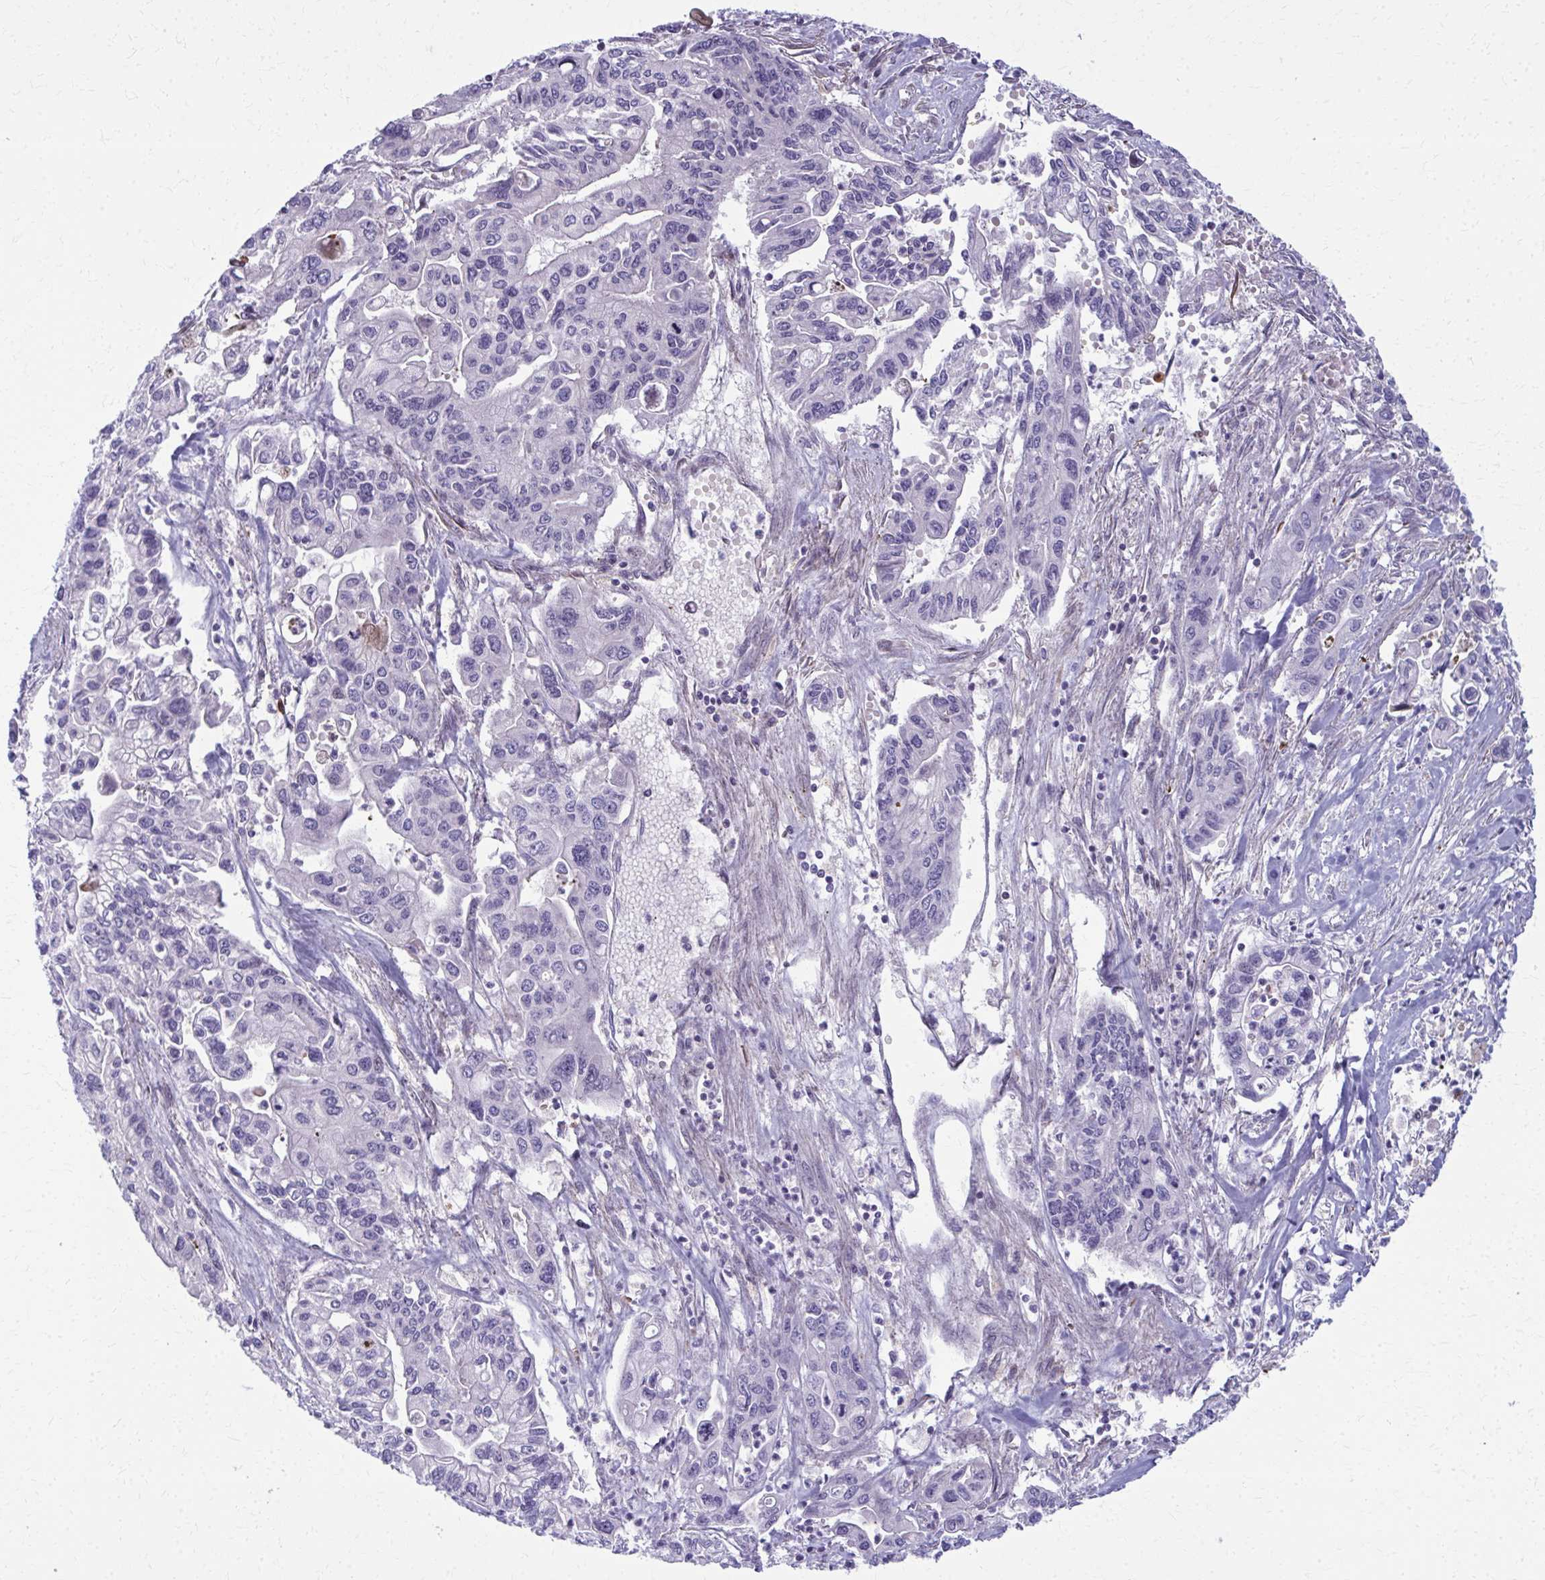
{"staining": {"intensity": "negative", "quantity": "none", "location": "none"}, "tissue": "pancreatic cancer", "cell_type": "Tumor cells", "image_type": "cancer", "snomed": [{"axis": "morphology", "description": "Adenocarcinoma, NOS"}, {"axis": "topography", "description": "Pancreas"}], "caption": "The histopathology image demonstrates no significant positivity in tumor cells of adenocarcinoma (pancreatic).", "gene": "LRRC4B", "patient": {"sex": "male", "age": 62}}